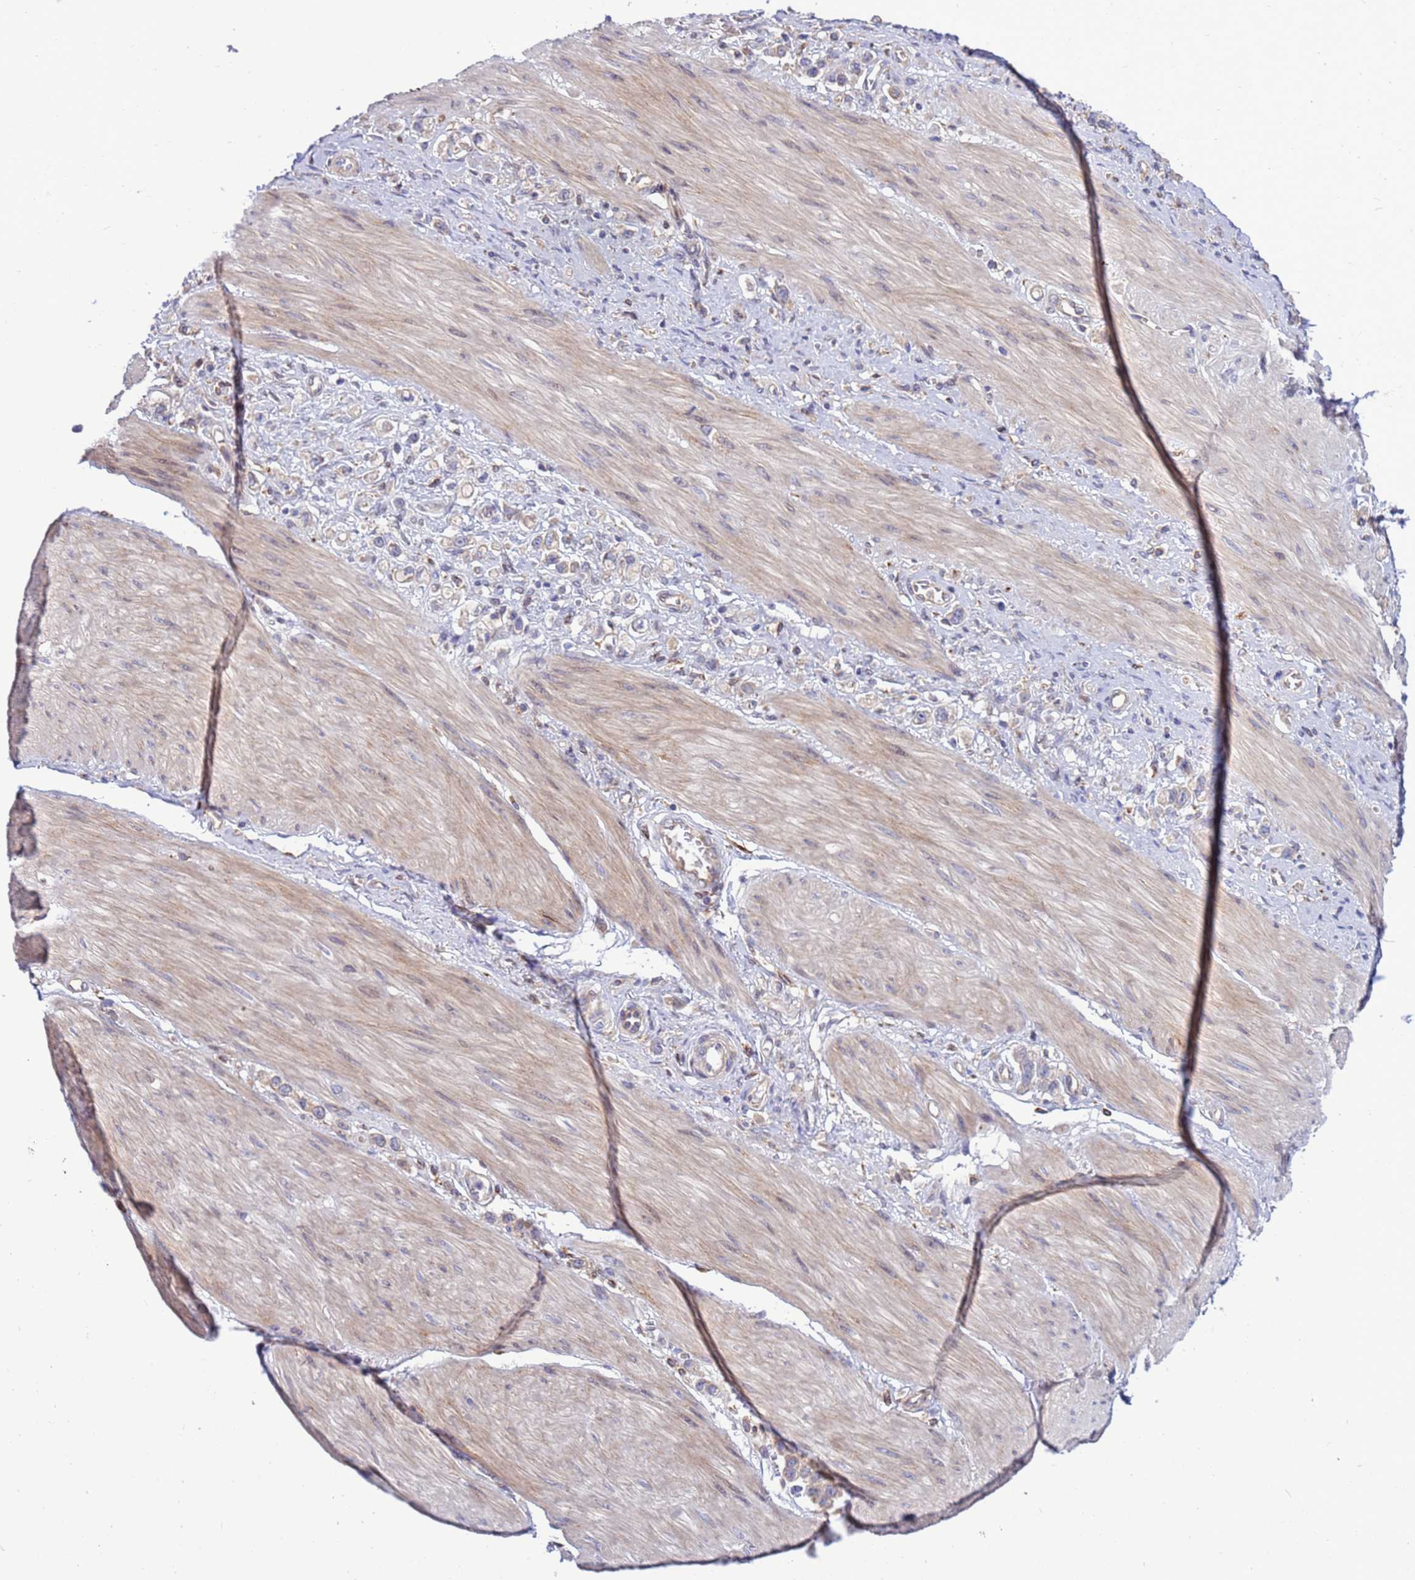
{"staining": {"intensity": "negative", "quantity": "none", "location": "none"}, "tissue": "stomach cancer", "cell_type": "Tumor cells", "image_type": "cancer", "snomed": [{"axis": "morphology", "description": "Adenocarcinoma, NOS"}, {"axis": "topography", "description": "Stomach"}], "caption": "Tumor cells are negative for protein expression in human stomach cancer (adenocarcinoma).", "gene": "RAPGEF4", "patient": {"sex": "female", "age": 65}}